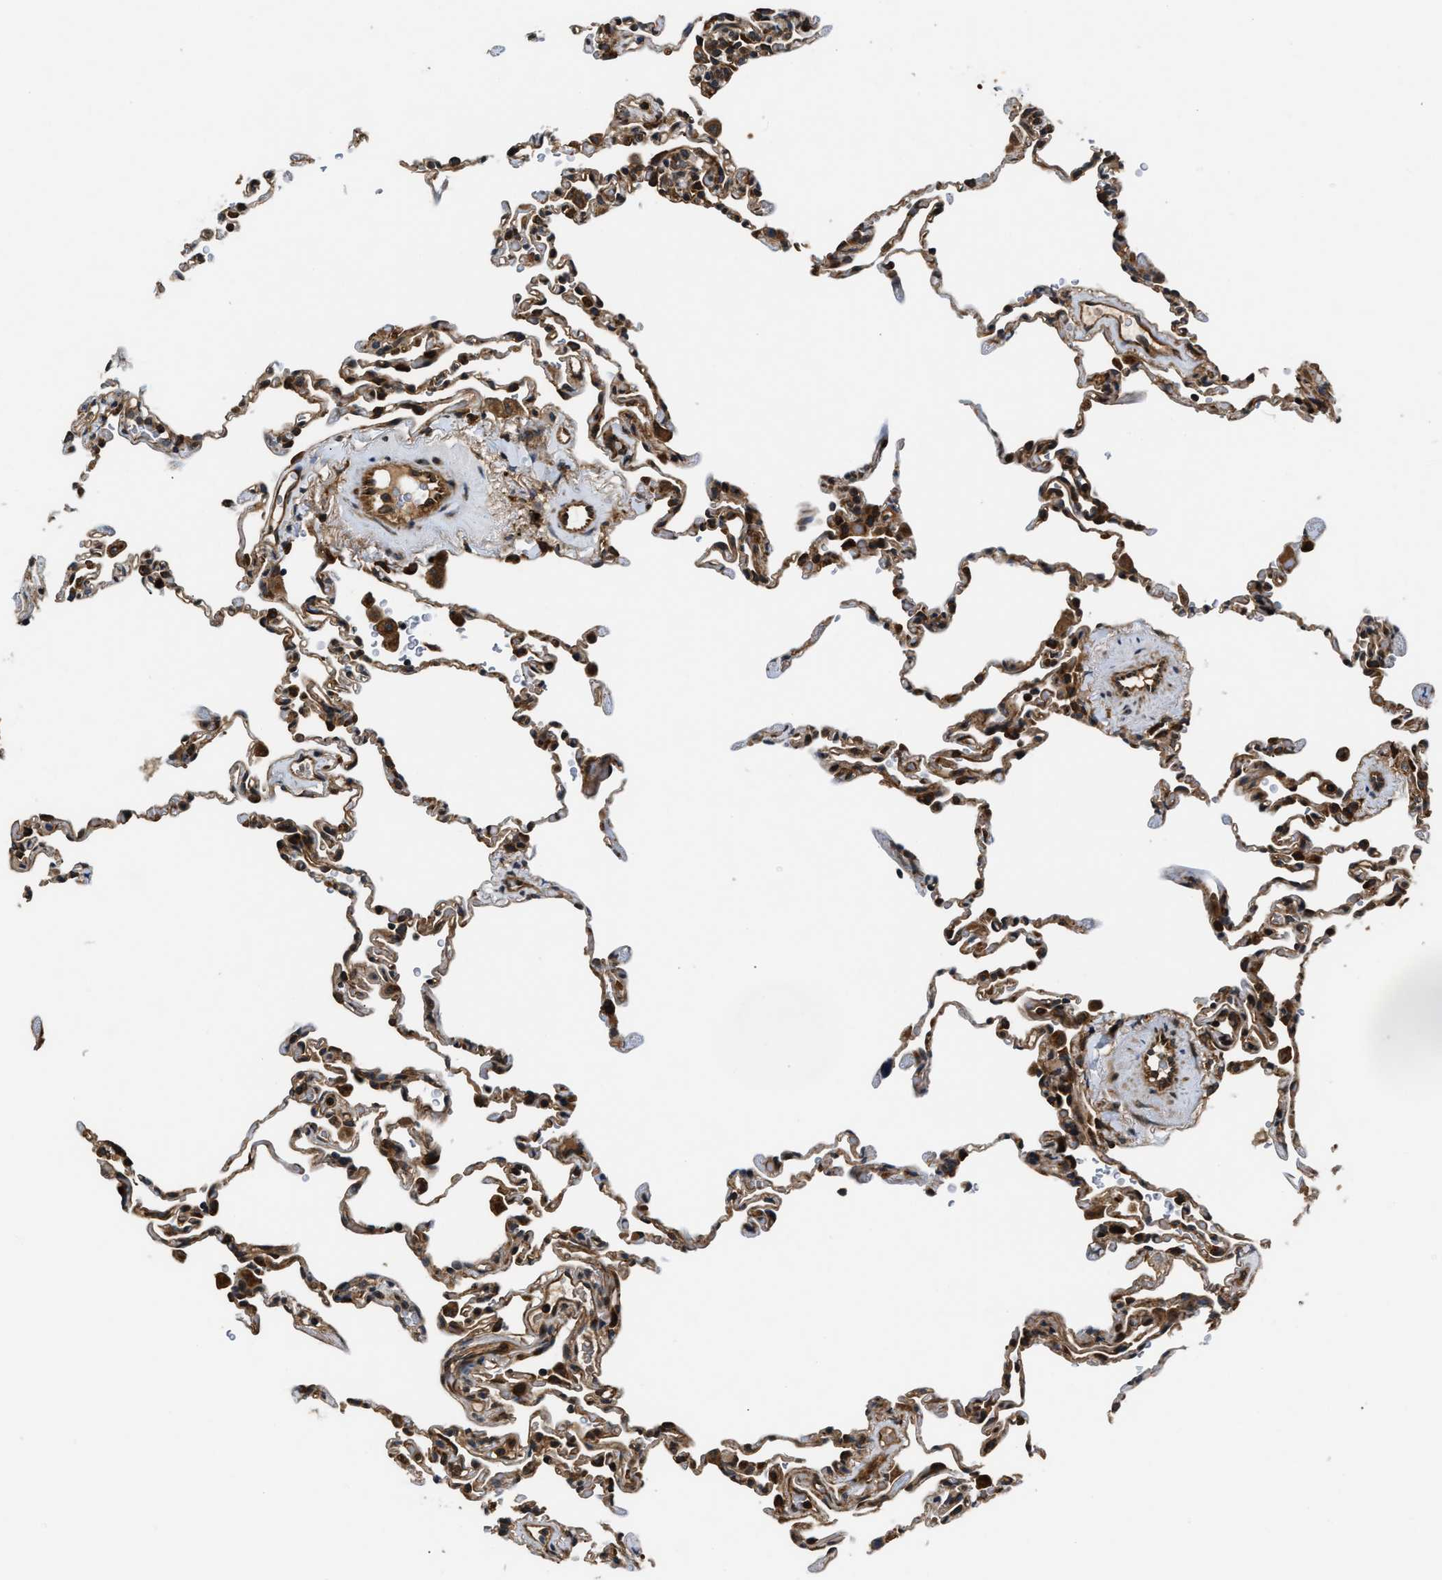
{"staining": {"intensity": "strong", "quantity": ">75%", "location": "cytoplasmic/membranous"}, "tissue": "lung", "cell_type": "Alveolar cells", "image_type": "normal", "snomed": [{"axis": "morphology", "description": "Normal tissue, NOS"}, {"axis": "topography", "description": "Lung"}], "caption": "Lung stained with DAB (3,3'-diaminobenzidine) immunohistochemistry reveals high levels of strong cytoplasmic/membranous positivity in about >75% of alveolar cells.", "gene": "PNPLA8", "patient": {"sex": "male", "age": 59}}